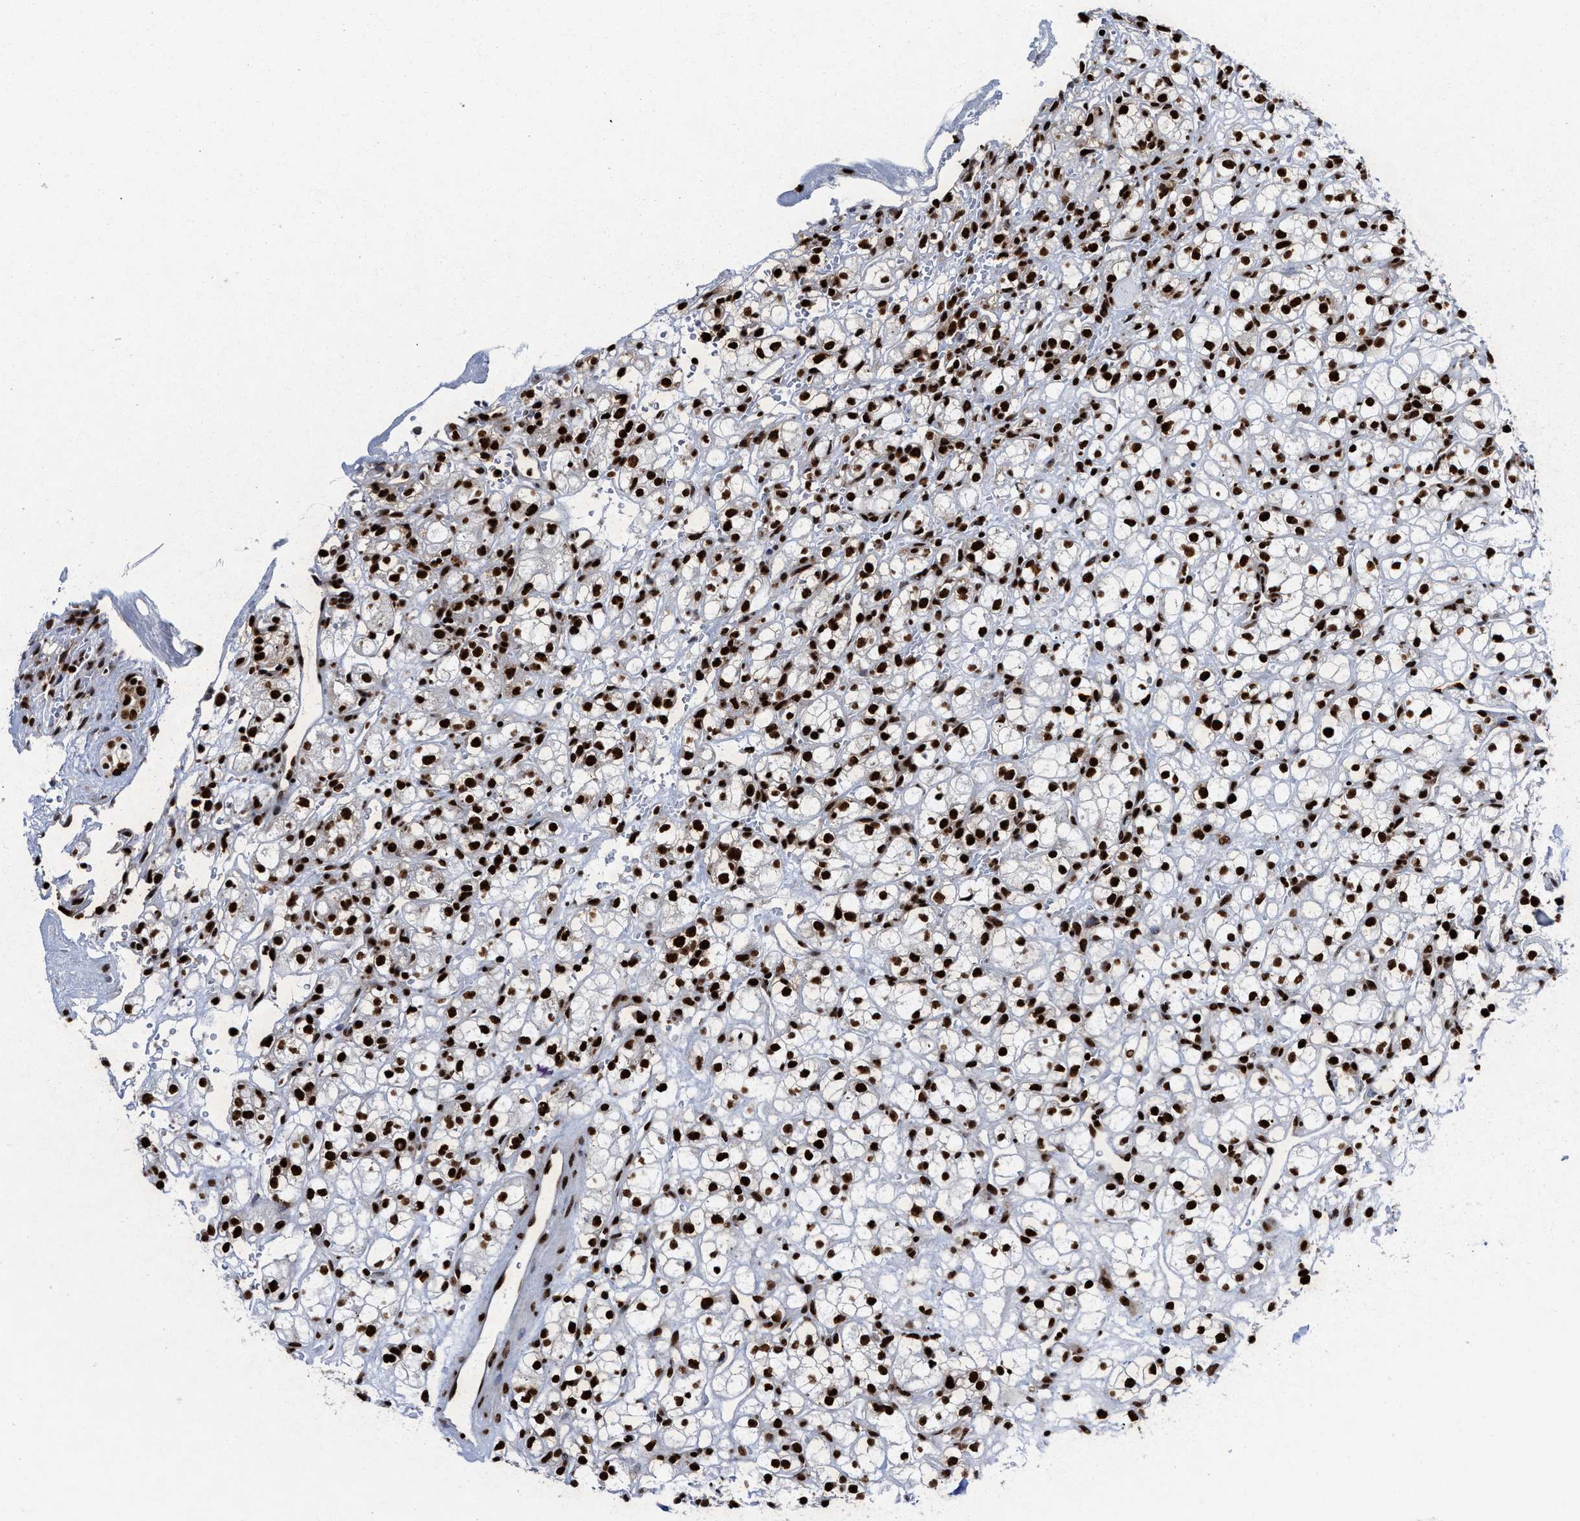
{"staining": {"intensity": "strong", "quantity": ">75%", "location": "nuclear"}, "tissue": "renal cancer", "cell_type": "Tumor cells", "image_type": "cancer", "snomed": [{"axis": "morphology", "description": "Adenocarcinoma, NOS"}, {"axis": "topography", "description": "Kidney"}], "caption": "This histopathology image displays IHC staining of renal cancer, with high strong nuclear positivity in approximately >75% of tumor cells.", "gene": "ALYREF", "patient": {"sex": "male", "age": 61}}